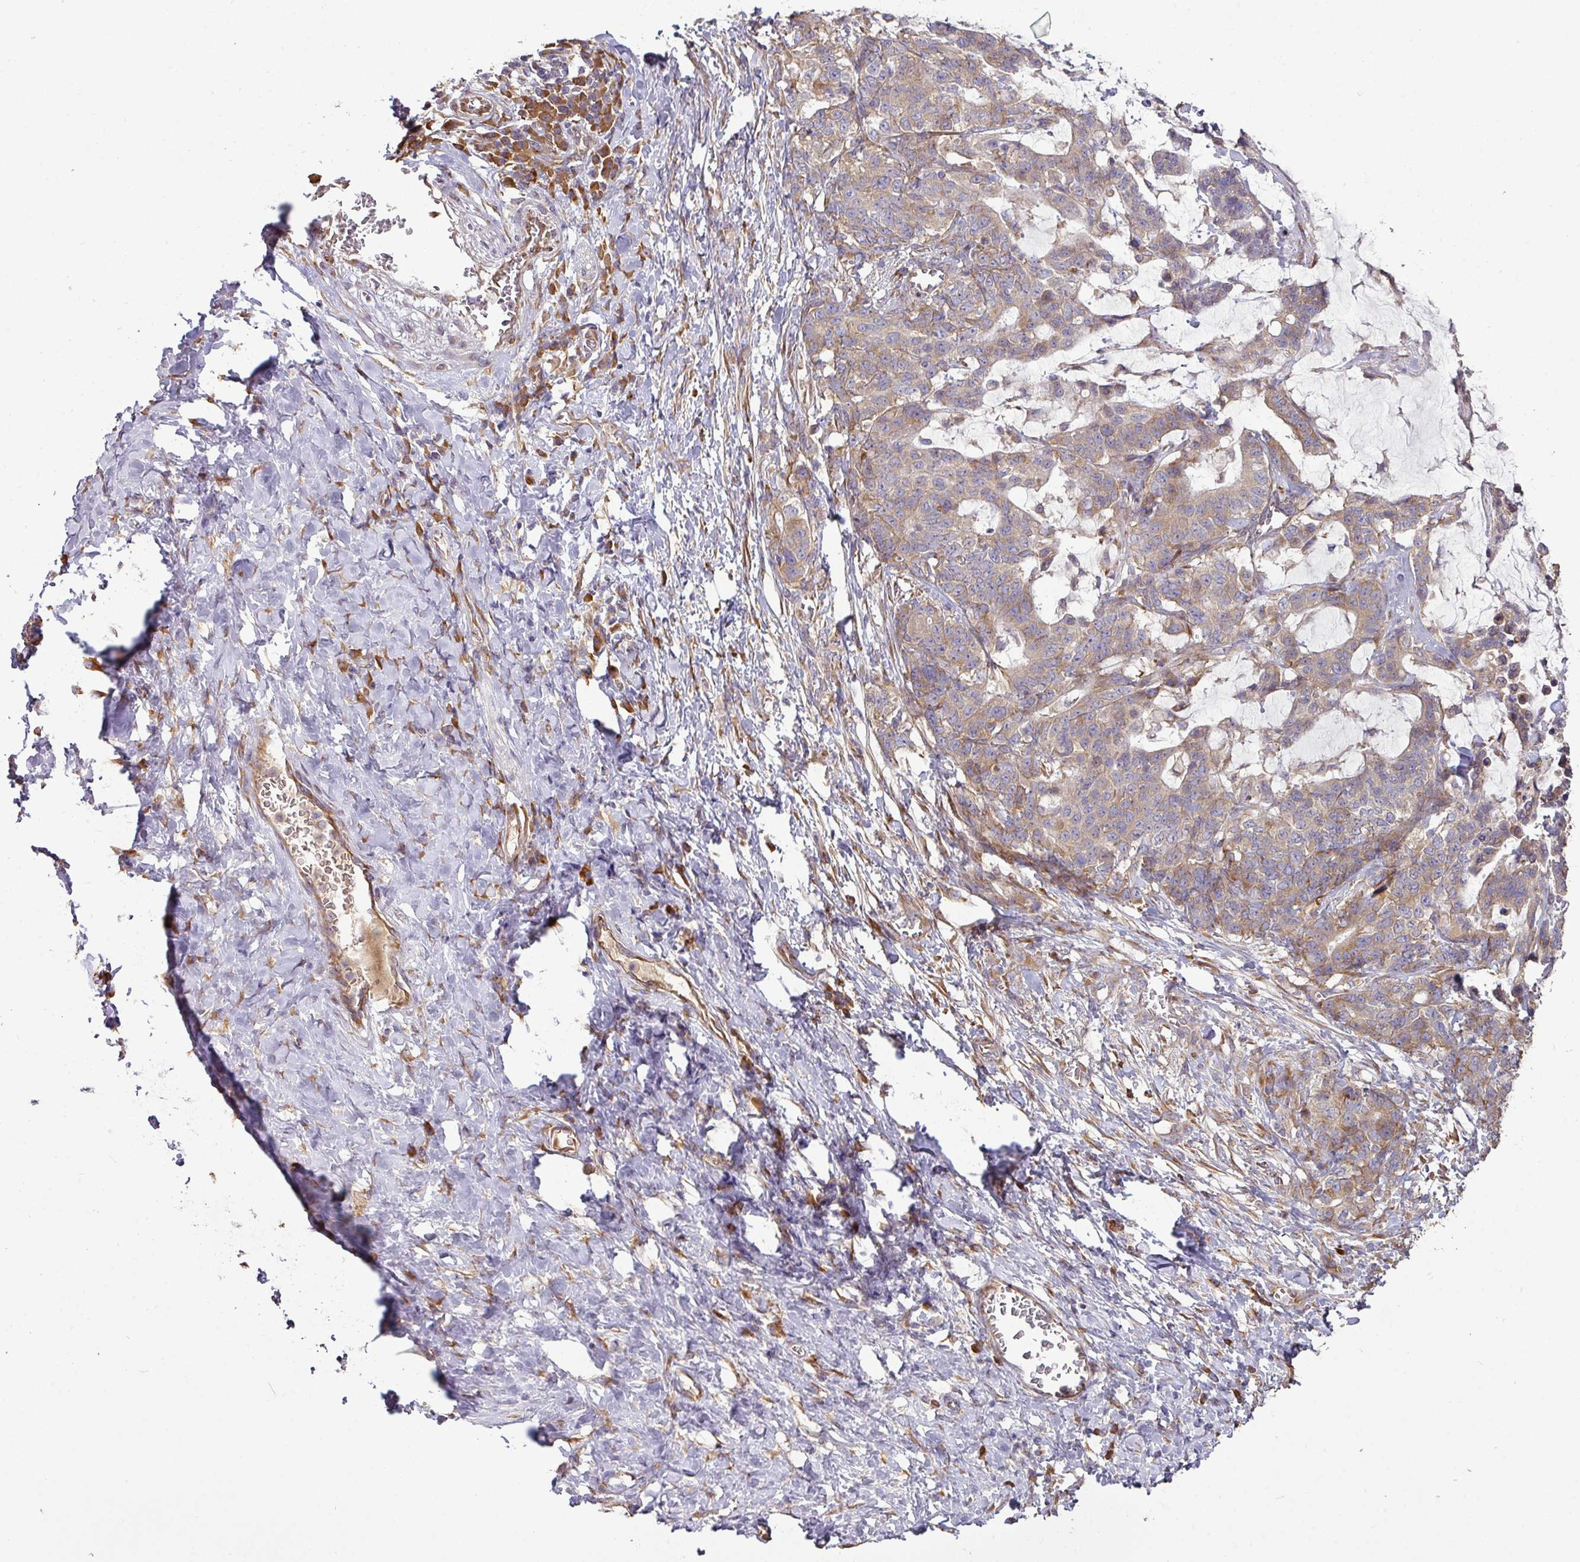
{"staining": {"intensity": "moderate", "quantity": ">75%", "location": "cytoplasmic/membranous"}, "tissue": "stomach cancer", "cell_type": "Tumor cells", "image_type": "cancer", "snomed": [{"axis": "morphology", "description": "Normal tissue, NOS"}, {"axis": "morphology", "description": "Adenocarcinoma, NOS"}, {"axis": "topography", "description": "Stomach"}], "caption": "Stomach cancer was stained to show a protein in brown. There is medium levels of moderate cytoplasmic/membranous expression in approximately >75% of tumor cells.", "gene": "GALP", "patient": {"sex": "female", "age": 64}}